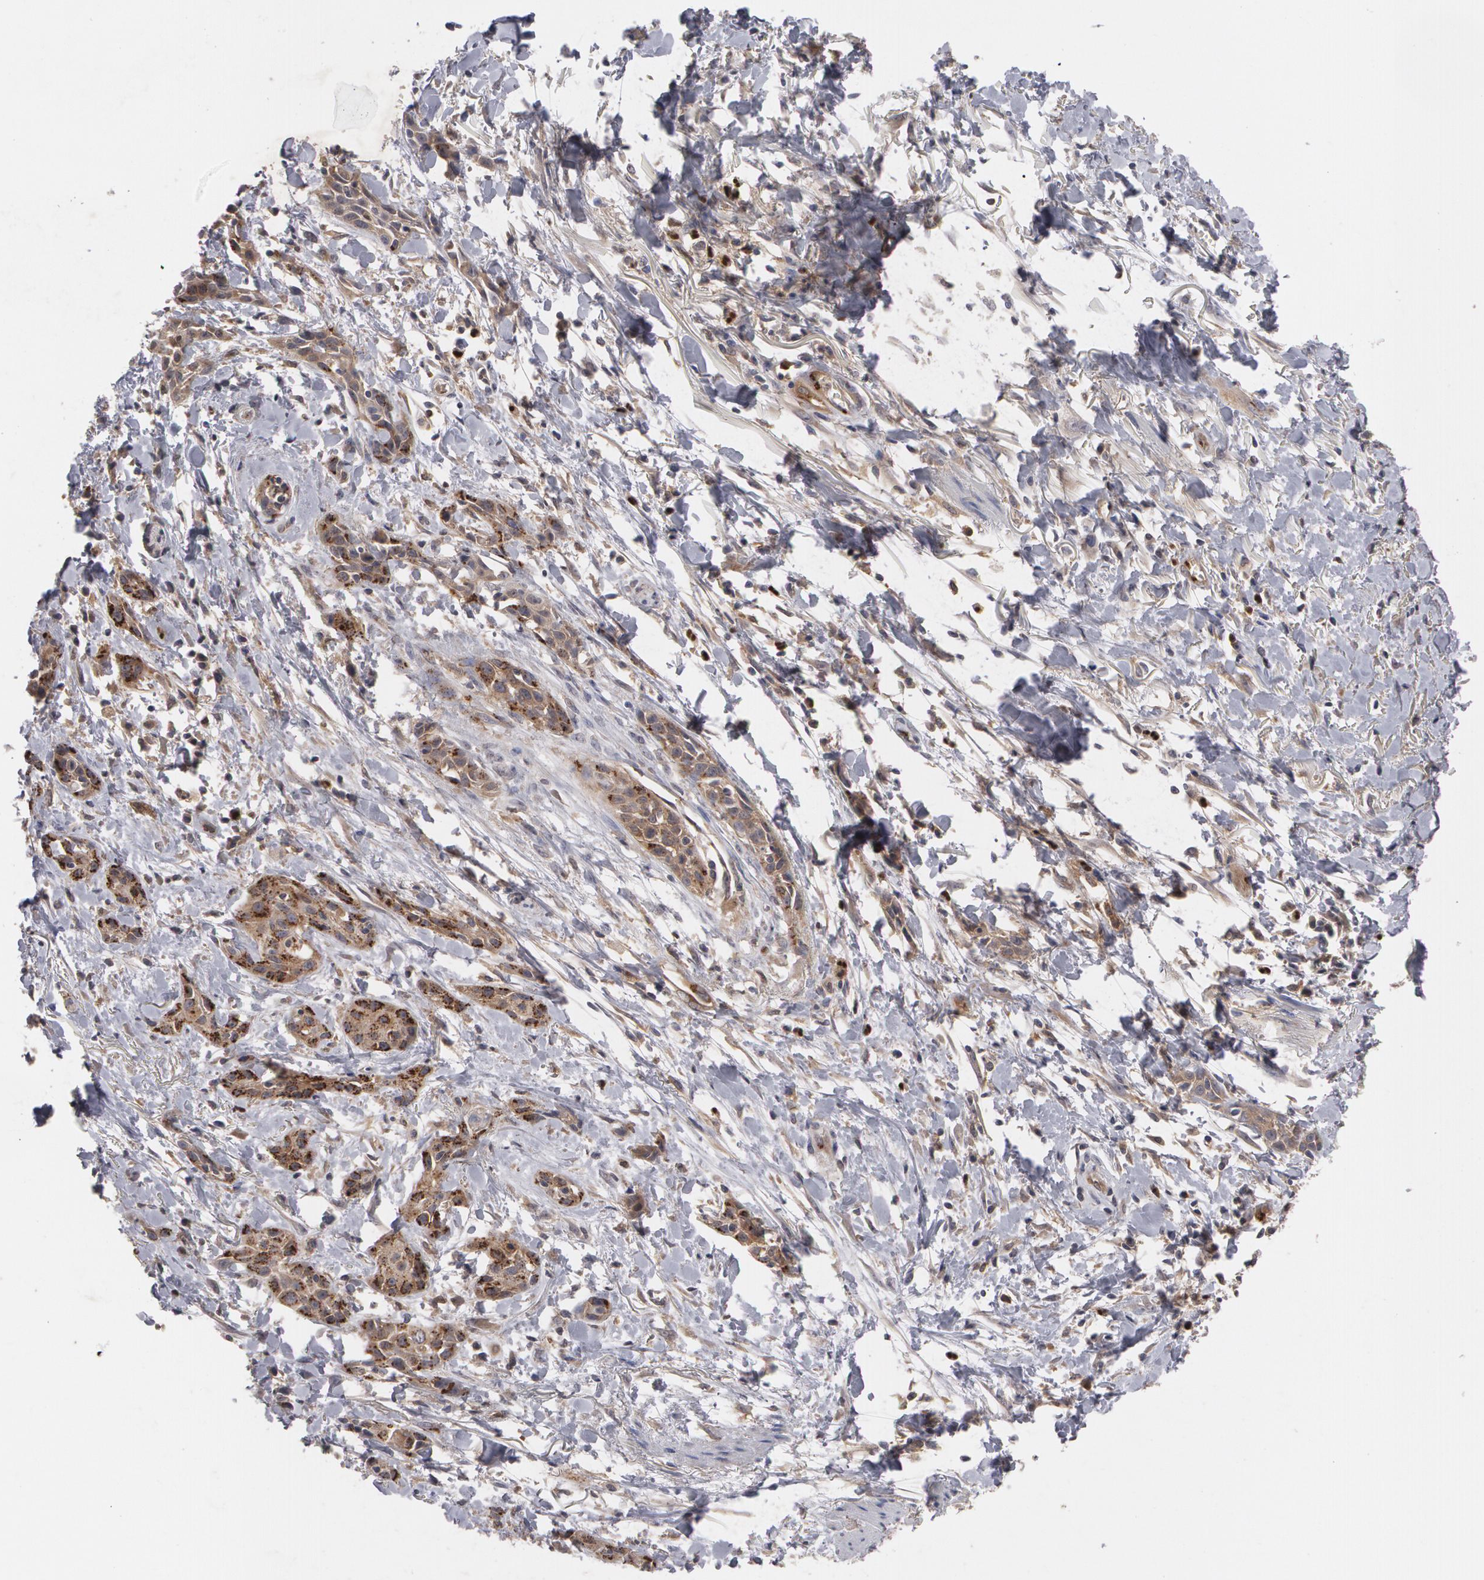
{"staining": {"intensity": "moderate", "quantity": "25%-75%", "location": "cytoplasmic/membranous"}, "tissue": "skin cancer", "cell_type": "Tumor cells", "image_type": "cancer", "snomed": [{"axis": "morphology", "description": "Squamous cell carcinoma, NOS"}, {"axis": "topography", "description": "Skin"}, {"axis": "topography", "description": "Anal"}], "caption": "Protein expression analysis of human skin cancer reveals moderate cytoplasmic/membranous positivity in about 25%-75% of tumor cells. (Brightfield microscopy of DAB IHC at high magnification).", "gene": "HTT", "patient": {"sex": "male", "age": 64}}